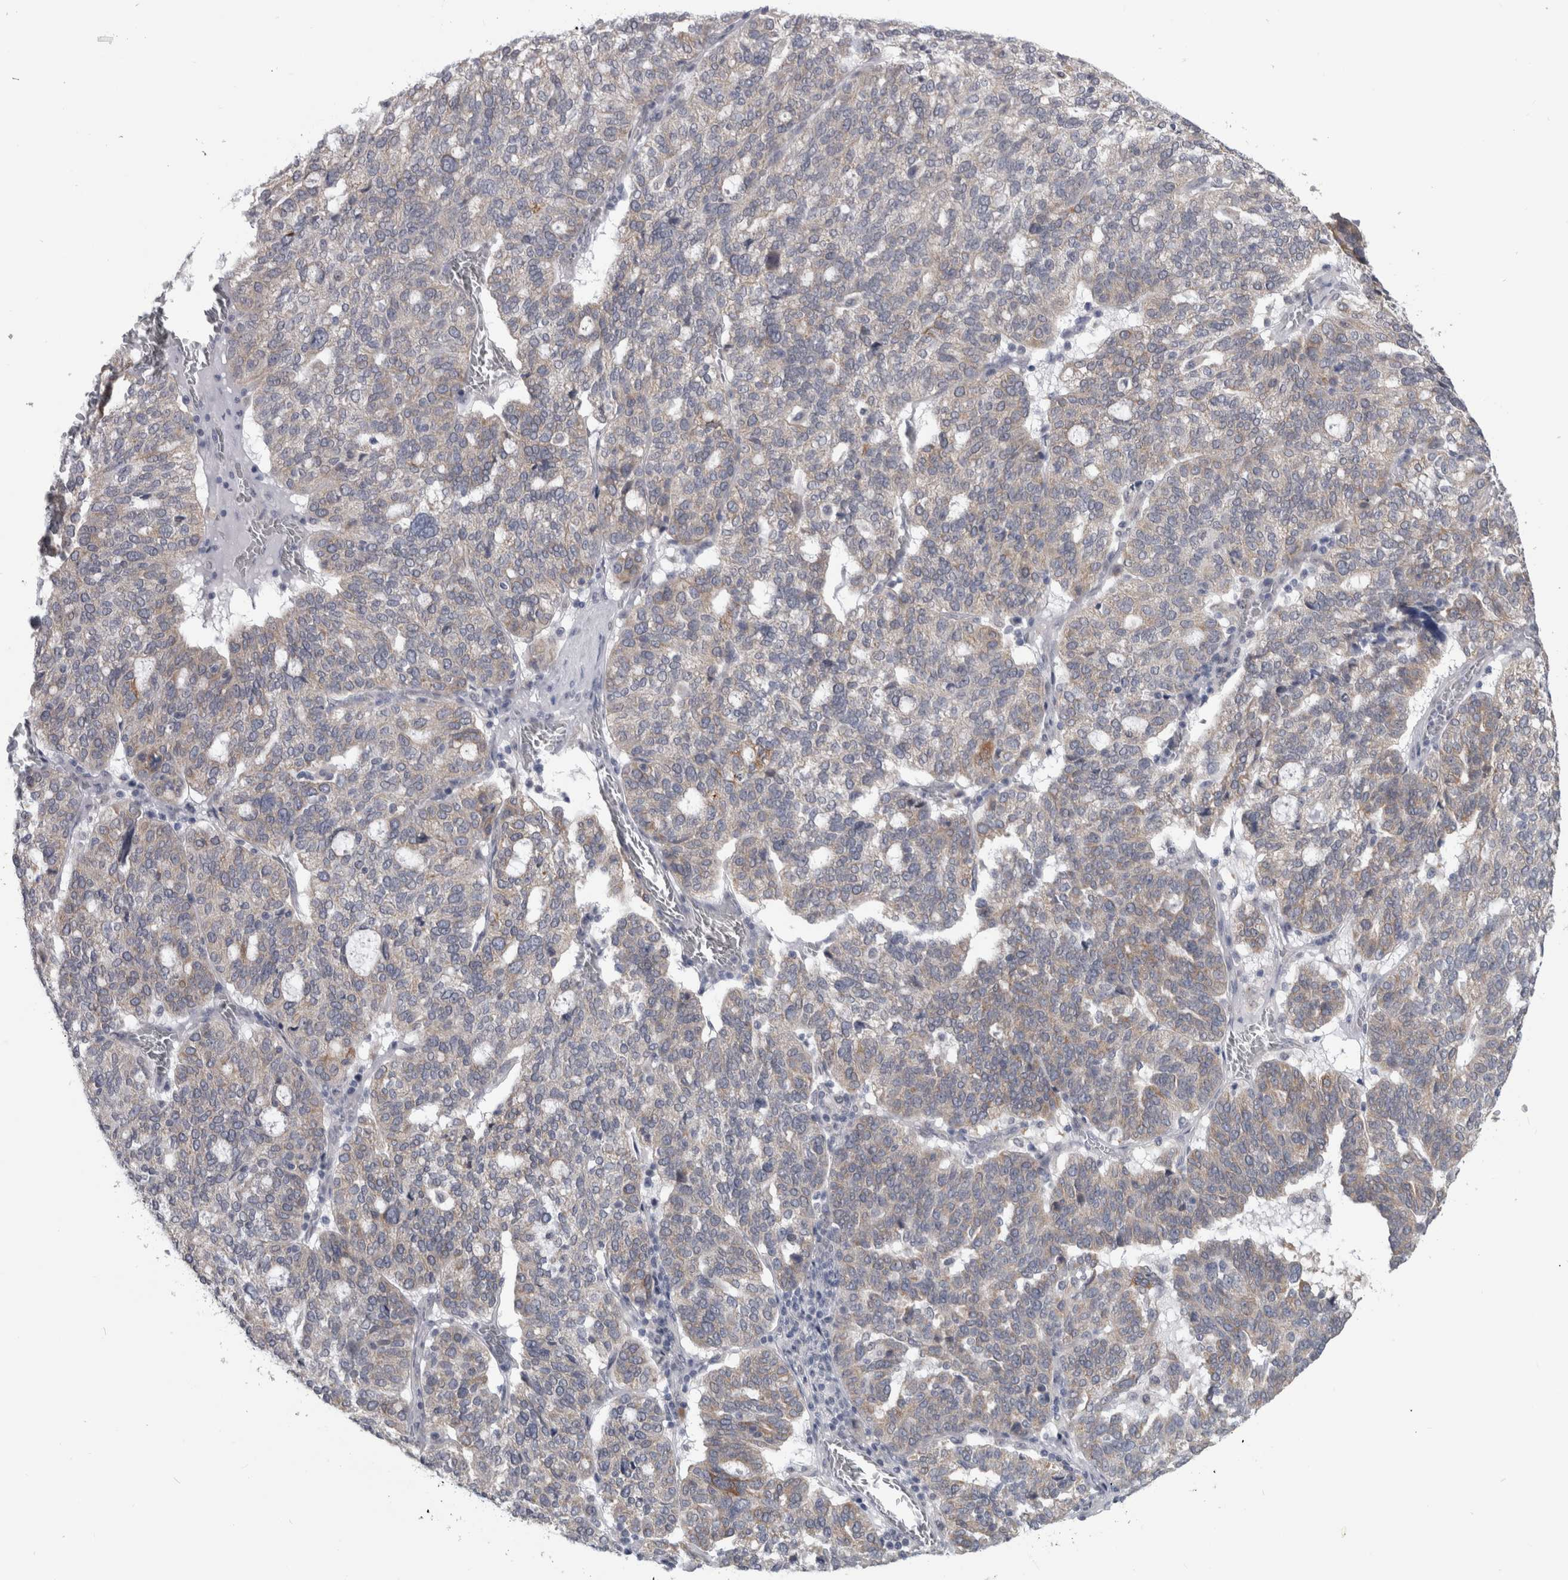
{"staining": {"intensity": "weak", "quantity": "25%-75%", "location": "cytoplasmic/membranous"}, "tissue": "ovarian cancer", "cell_type": "Tumor cells", "image_type": "cancer", "snomed": [{"axis": "morphology", "description": "Cystadenocarcinoma, serous, NOS"}, {"axis": "topography", "description": "Ovary"}], "caption": "Immunohistochemistry image of serous cystadenocarcinoma (ovarian) stained for a protein (brown), which demonstrates low levels of weak cytoplasmic/membranous expression in approximately 25%-75% of tumor cells.", "gene": "TMEM242", "patient": {"sex": "female", "age": 59}}